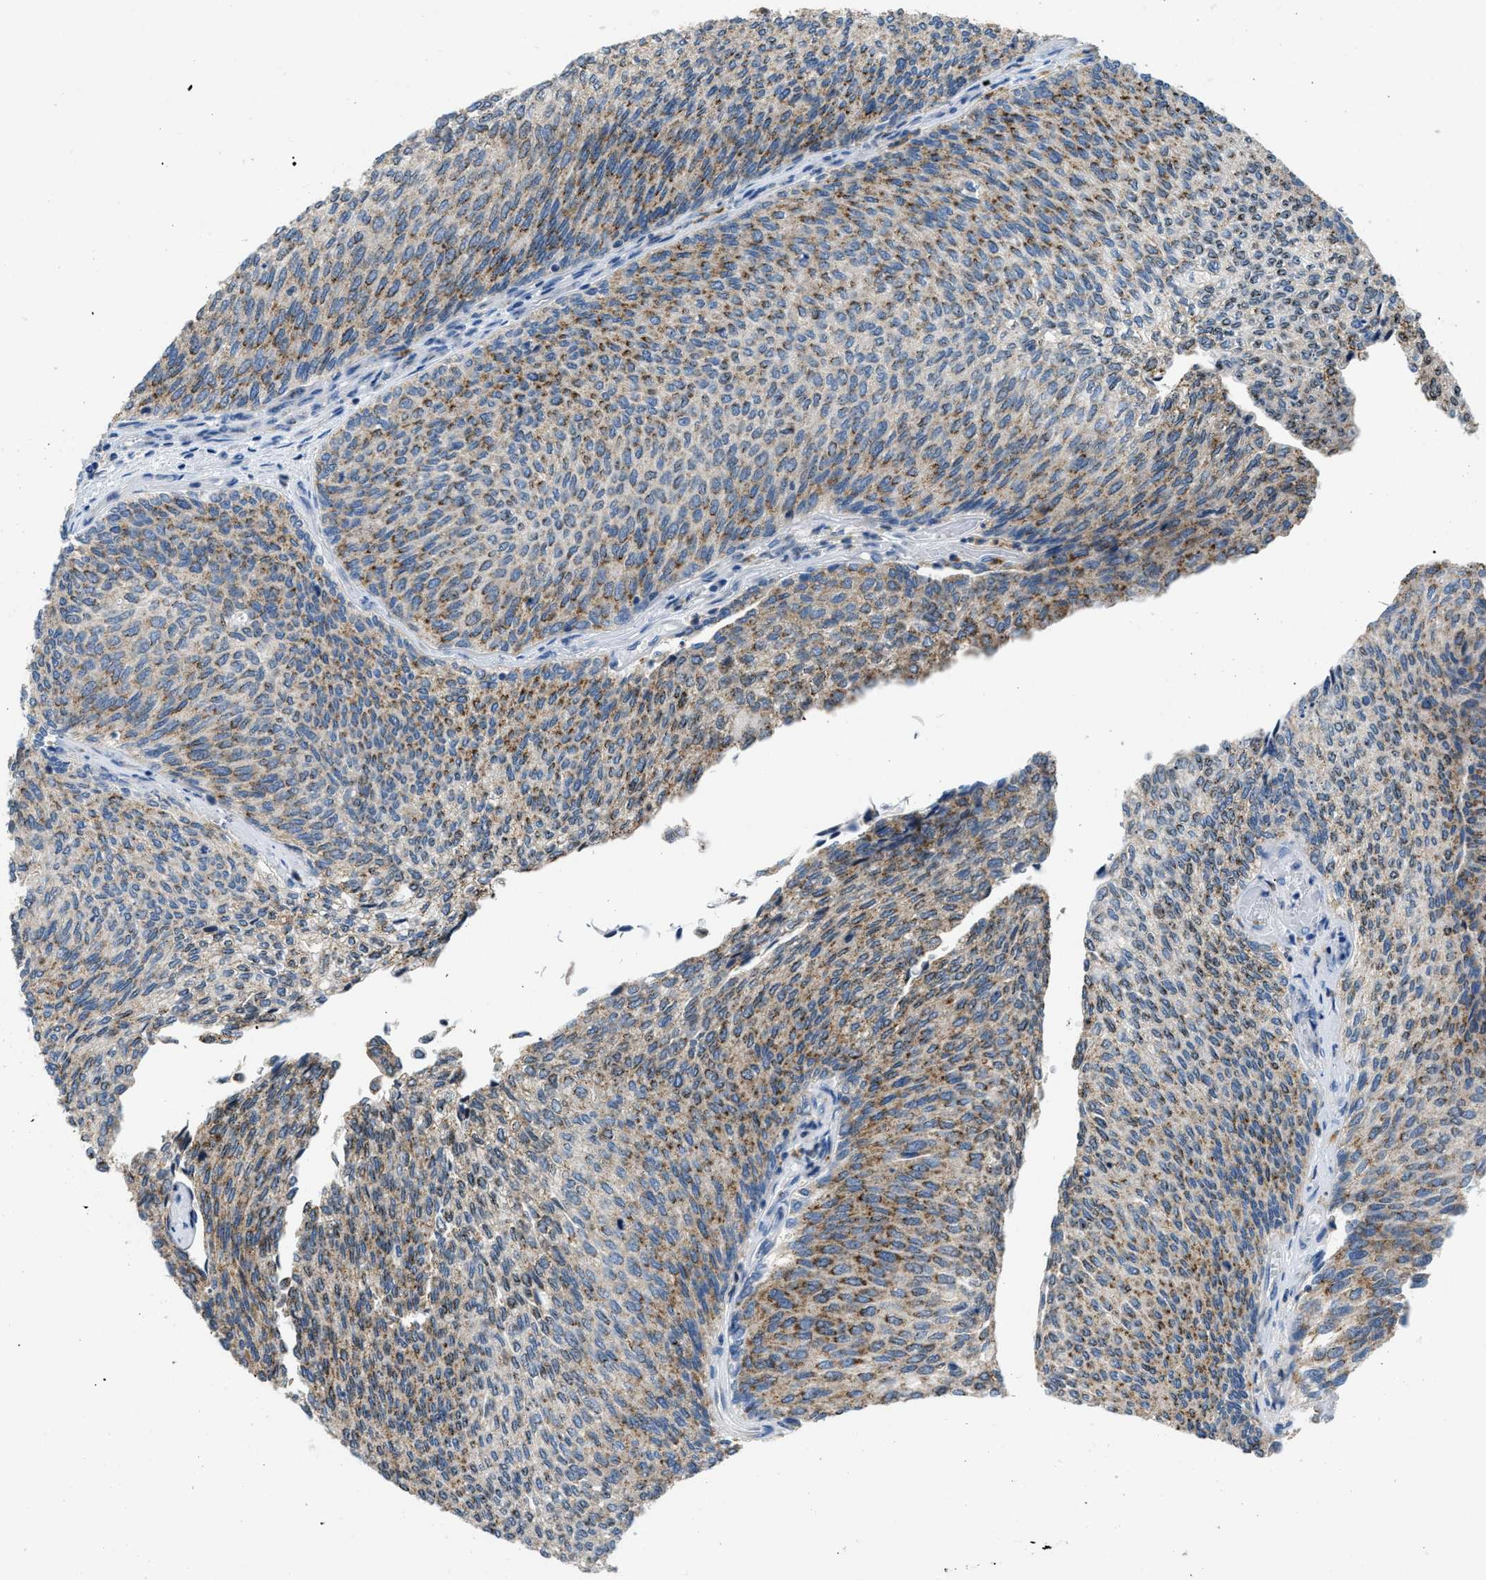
{"staining": {"intensity": "moderate", "quantity": ">75%", "location": "cytoplasmic/membranous"}, "tissue": "urothelial cancer", "cell_type": "Tumor cells", "image_type": "cancer", "snomed": [{"axis": "morphology", "description": "Urothelial carcinoma, Low grade"}, {"axis": "topography", "description": "Urinary bladder"}], "caption": "Immunohistochemistry (DAB (3,3'-diaminobenzidine)) staining of human urothelial cancer displays moderate cytoplasmic/membranous protein expression in about >75% of tumor cells. The protein of interest is shown in brown color, while the nuclei are stained blue.", "gene": "TOMM34", "patient": {"sex": "female", "age": 79}}